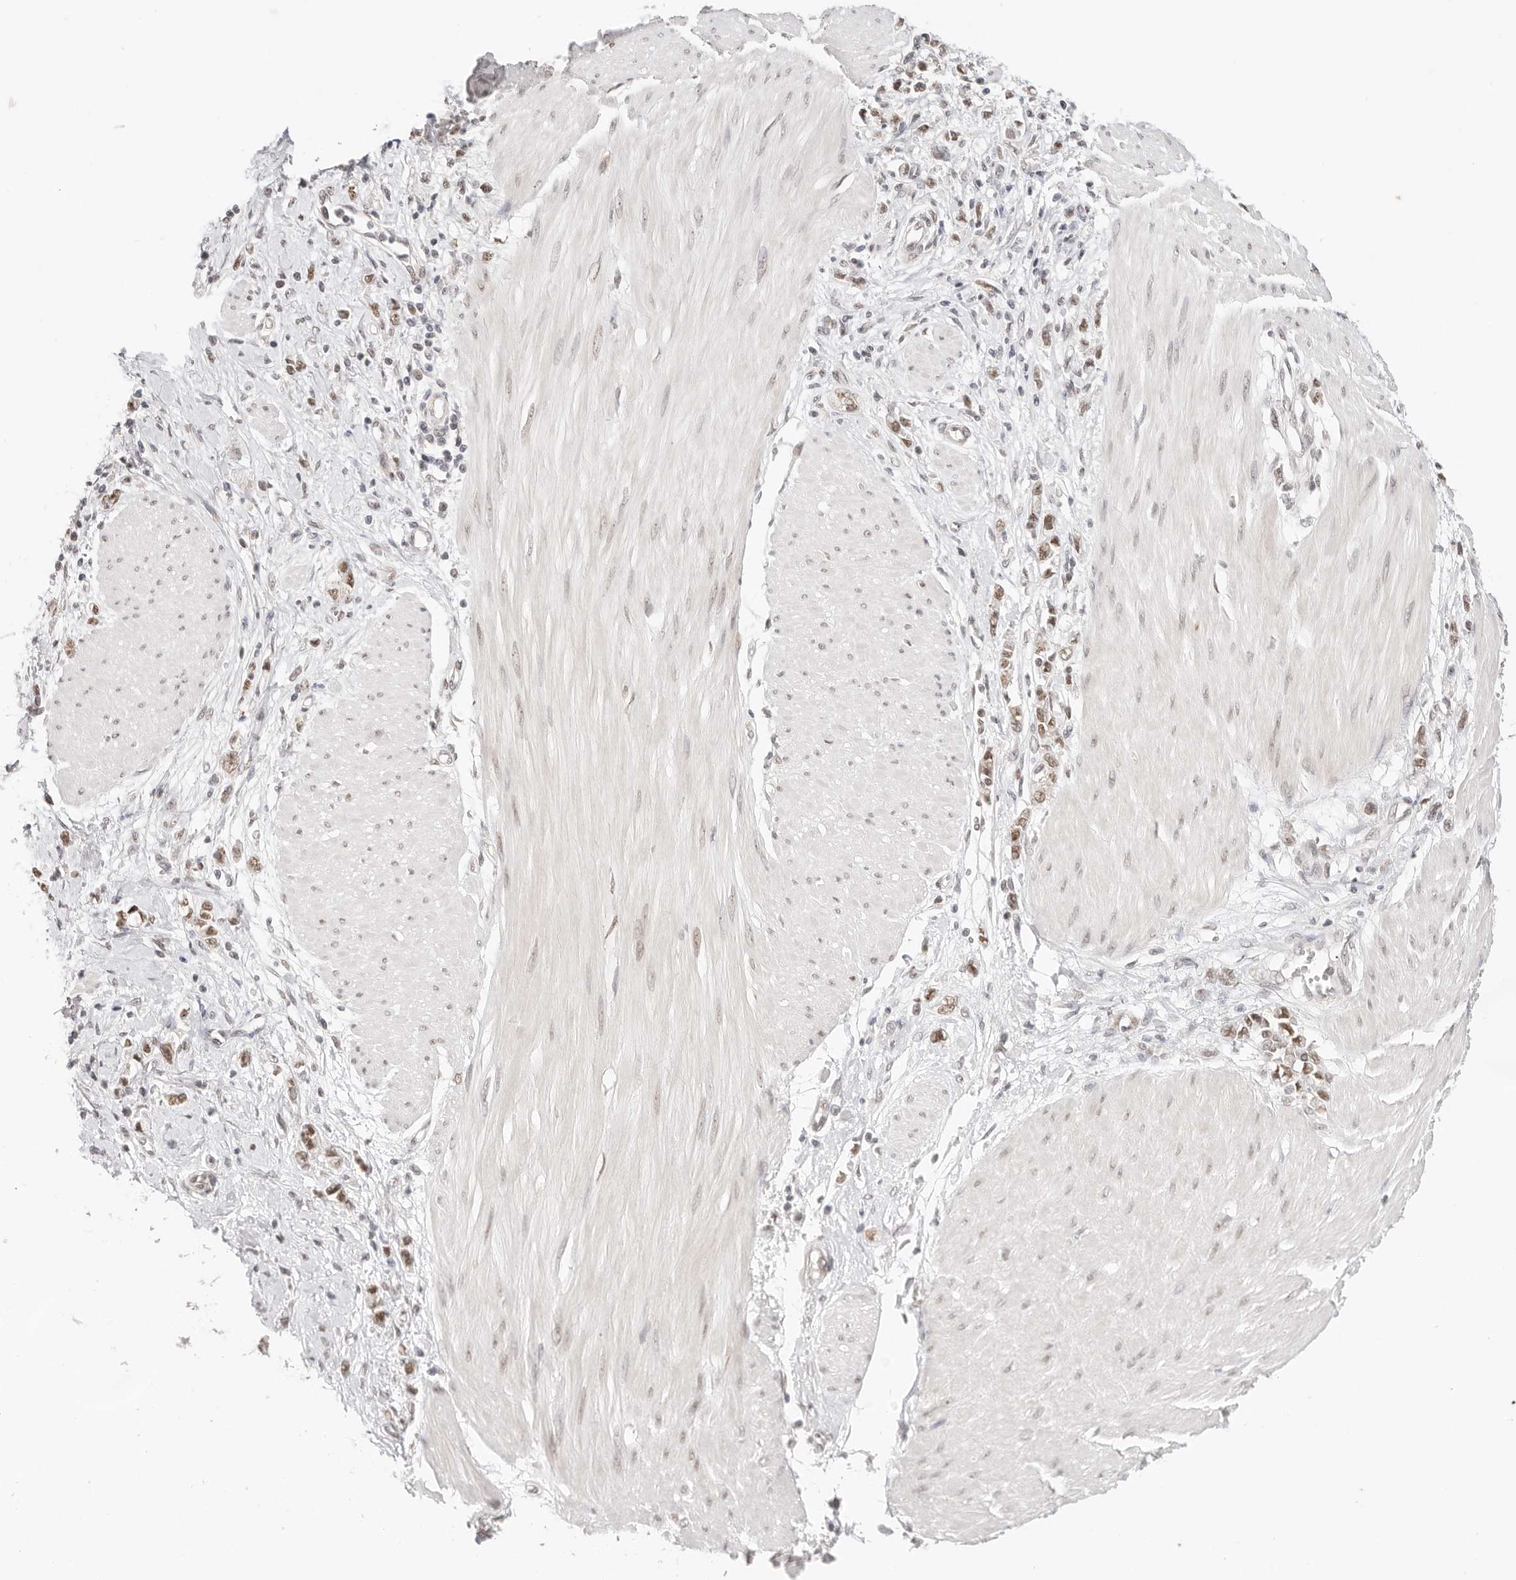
{"staining": {"intensity": "moderate", "quantity": ">75%", "location": "nuclear"}, "tissue": "stomach cancer", "cell_type": "Tumor cells", "image_type": "cancer", "snomed": [{"axis": "morphology", "description": "Adenocarcinoma, NOS"}, {"axis": "topography", "description": "Stomach"}], "caption": "Human stomach adenocarcinoma stained for a protein (brown) shows moderate nuclear positive expression in about >75% of tumor cells.", "gene": "RFC3", "patient": {"sex": "female", "age": 76}}